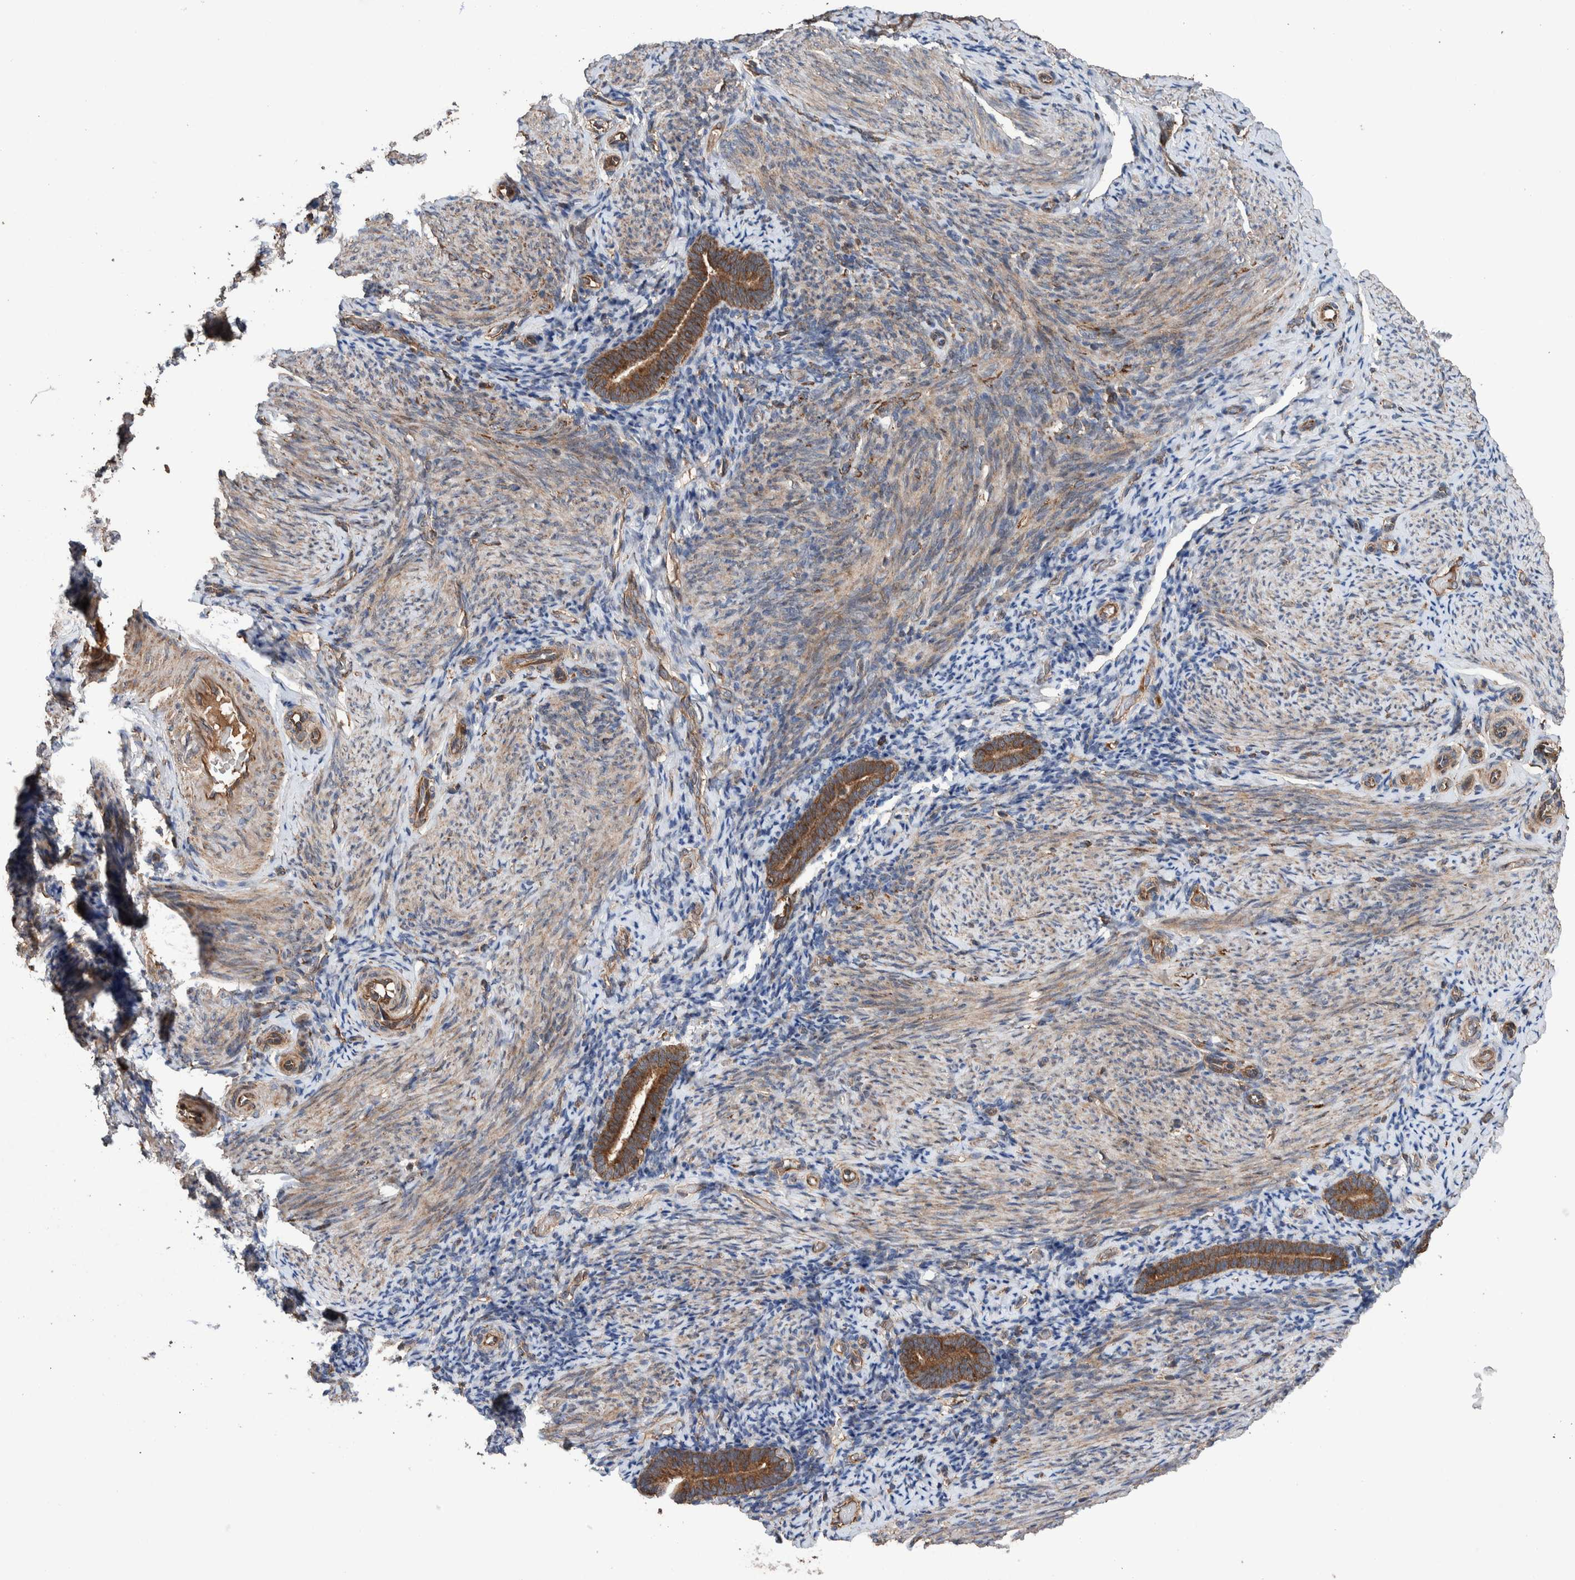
{"staining": {"intensity": "moderate", "quantity": ">75%", "location": "cytoplasmic/membranous"}, "tissue": "endometrium", "cell_type": "Cells in endometrial stroma", "image_type": "normal", "snomed": [{"axis": "morphology", "description": "Normal tissue, NOS"}, {"axis": "topography", "description": "Endometrium"}], "caption": "There is medium levels of moderate cytoplasmic/membranous staining in cells in endometrial stroma of normal endometrium, as demonstrated by immunohistochemical staining (brown color).", "gene": "ENSG00000251537", "patient": {"sex": "female", "age": 51}}